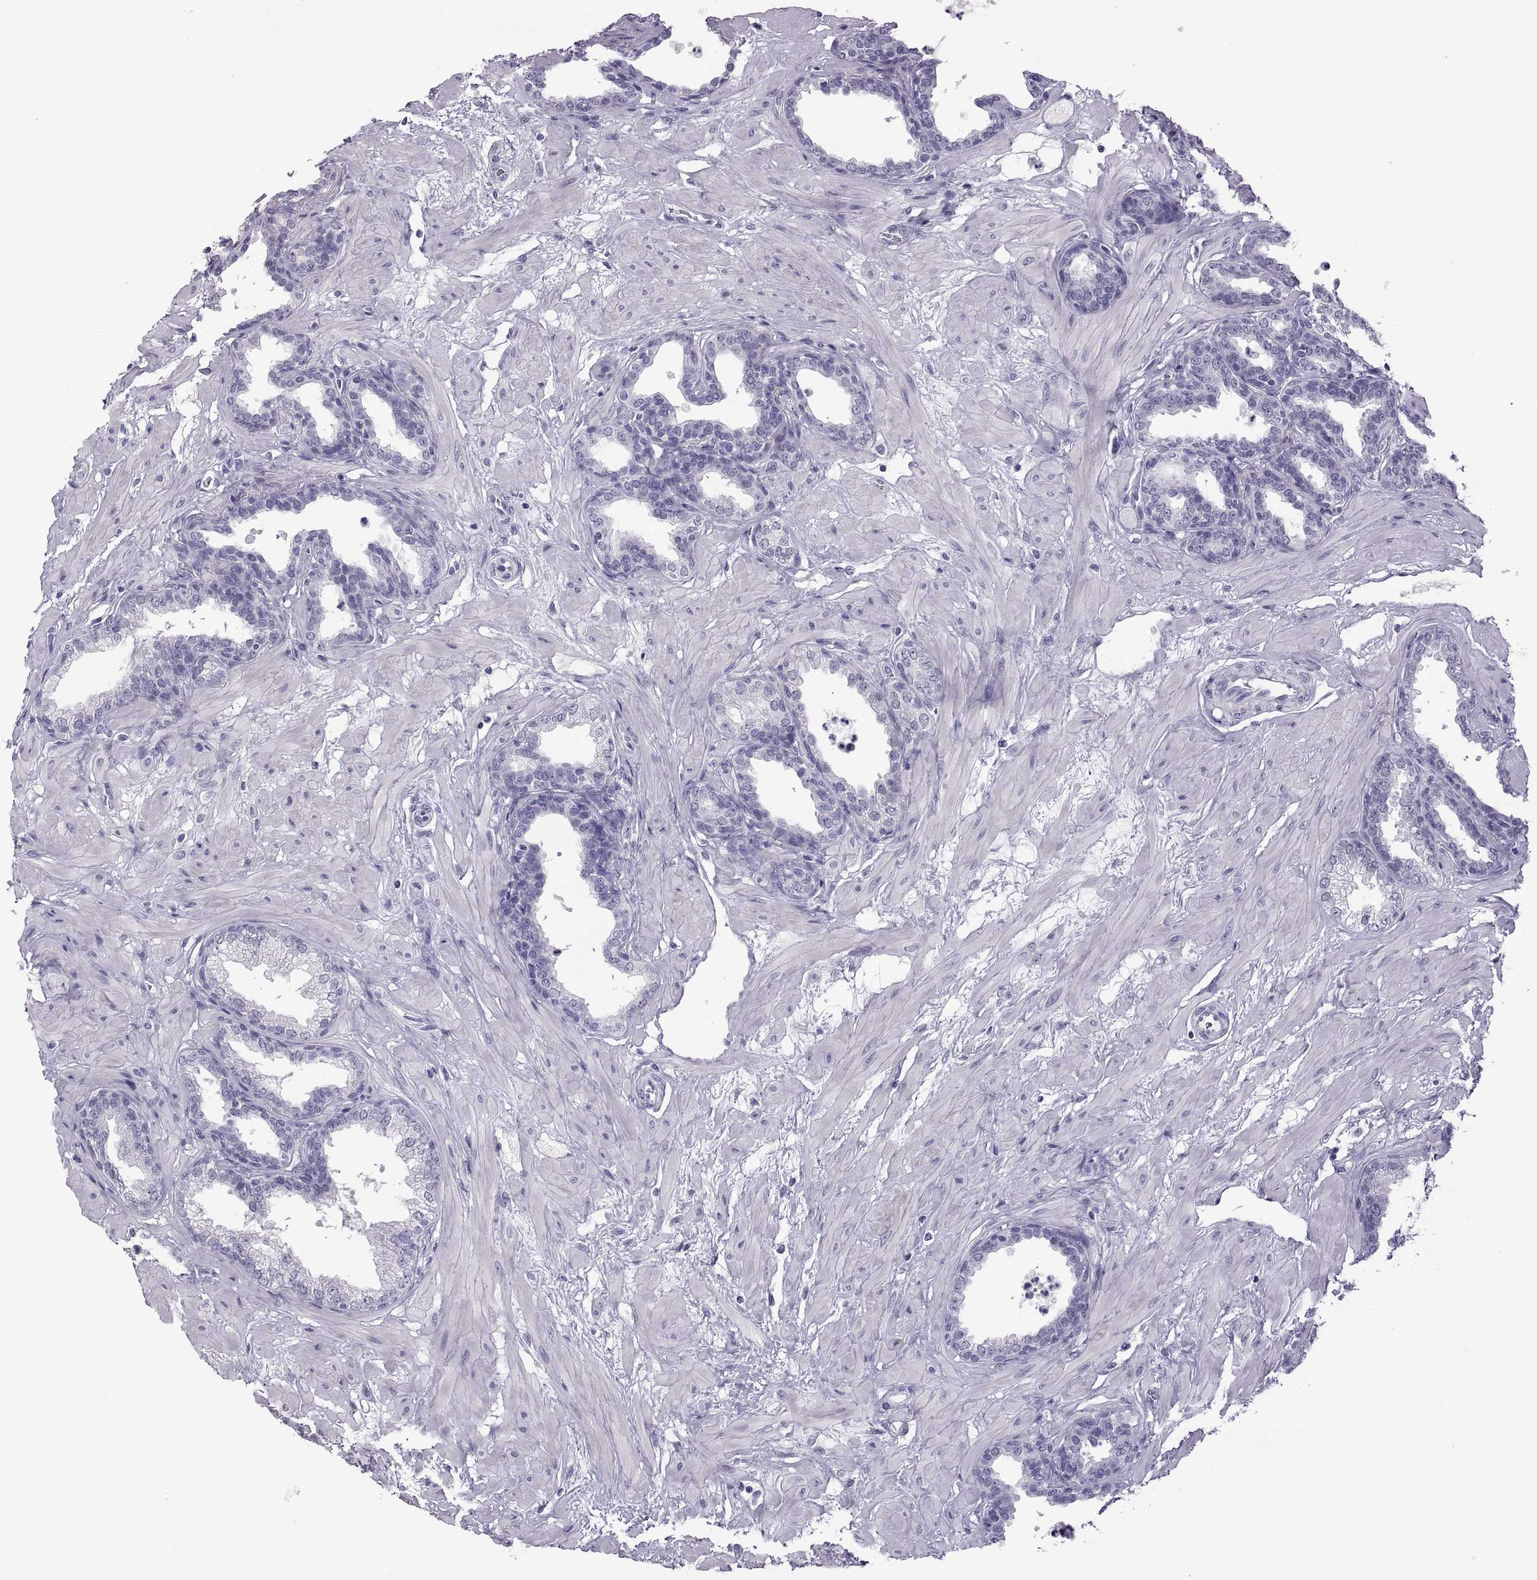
{"staining": {"intensity": "negative", "quantity": "none", "location": "none"}, "tissue": "prostate", "cell_type": "Glandular cells", "image_type": "normal", "snomed": [{"axis": "morphology", "description": "Normal tissue, NOS"}, {"axis": "topography", "description": "Prostate"}], "caption": "A histopathology image of human prostate is negative for staining in glandular cells. (DAB (3,3'-diaminobenzidine) IHC, high magnification).", "gene": "RDM1", "patient": {"sex": "male", "age": 37}}